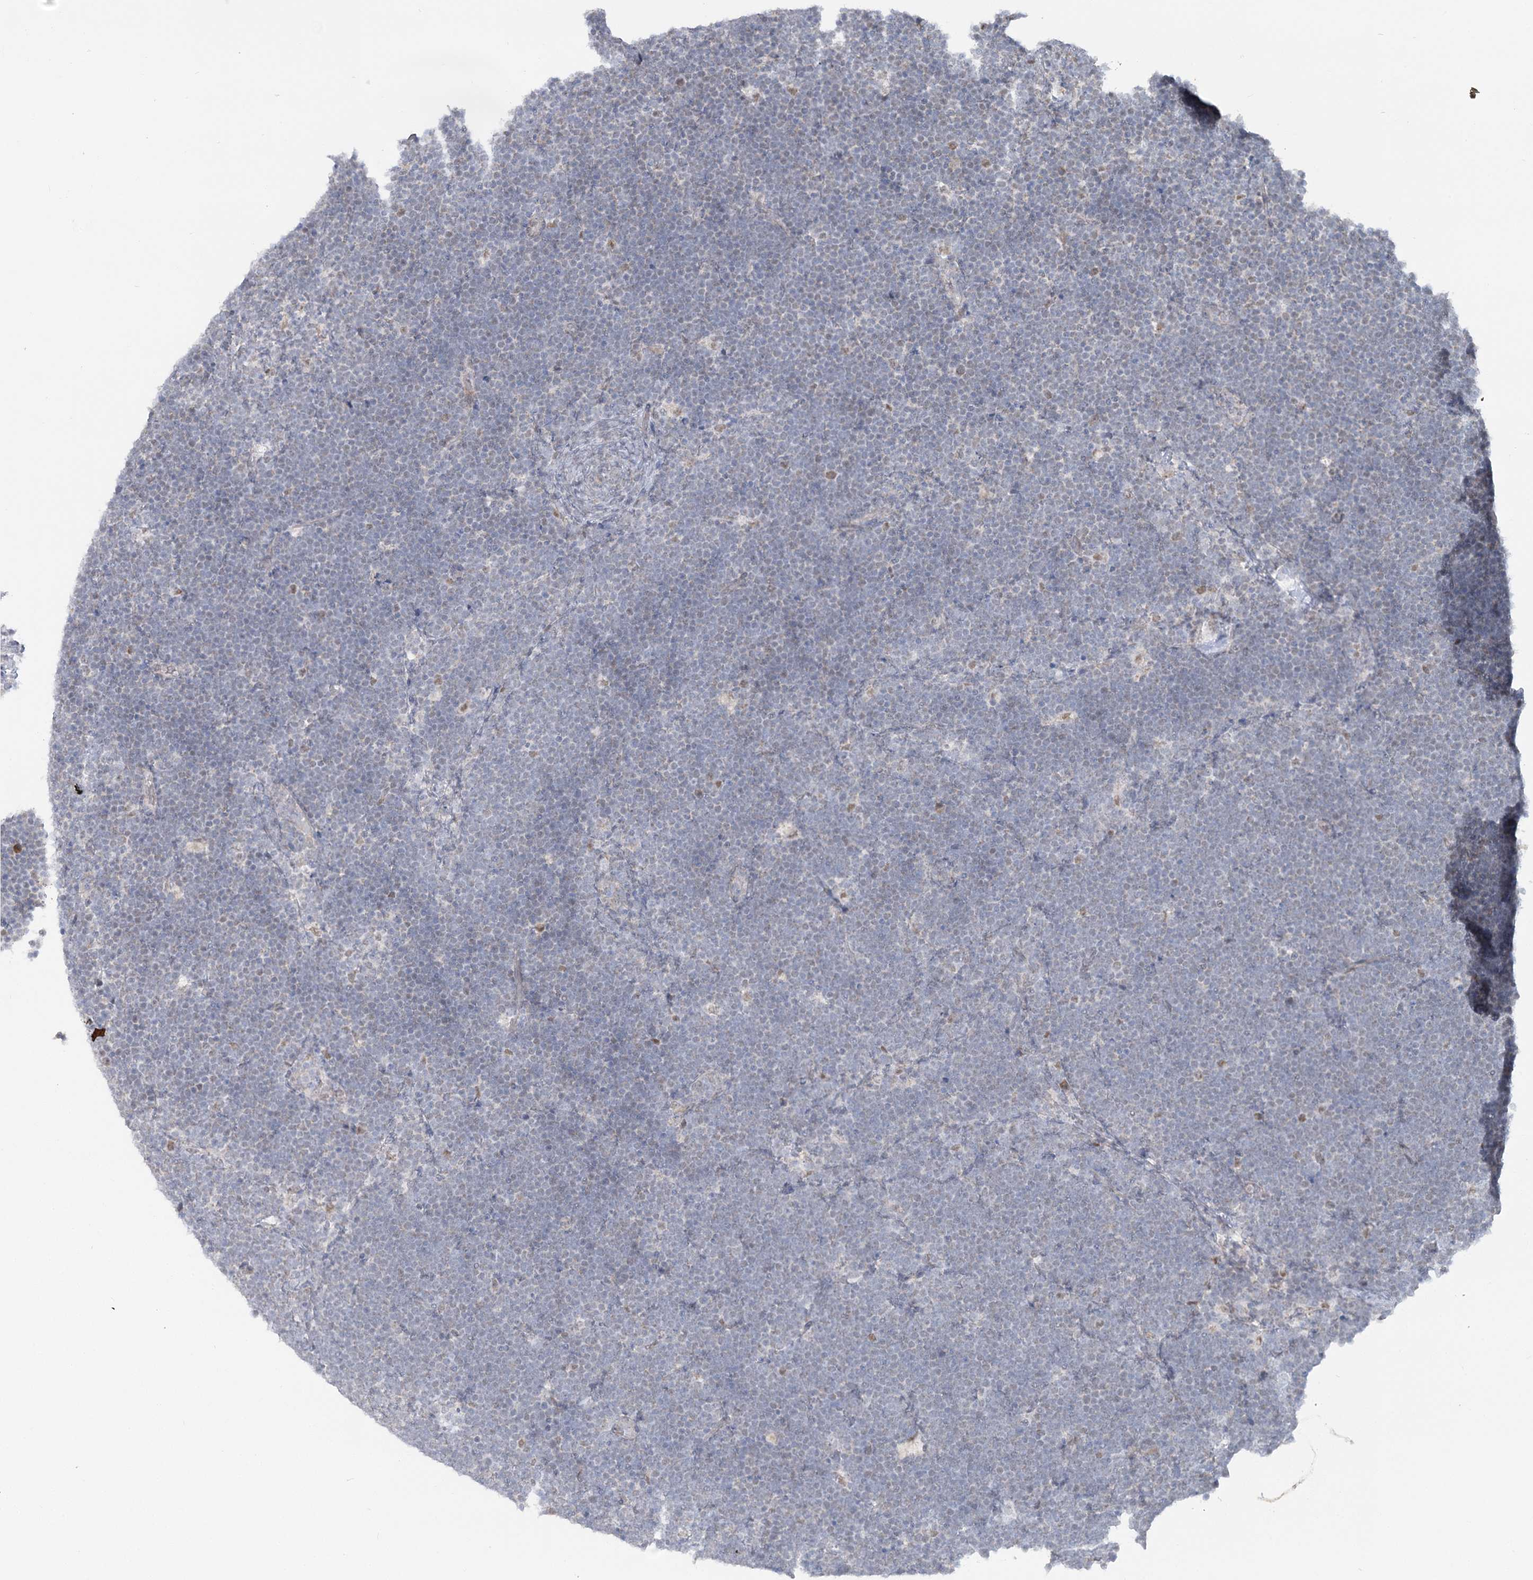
{"staining": {"intensity": "negative", "quantity": "none", "location": "none"}, "tissue": "lymphoma", "cell_type": "Tumor cells", "image_type": "cancer", "snomed": [{"axis": "morphology", "description": "Malignant lymphoma, non-Hodgkin's type, High grade"}, {"axis": "topography", "description": "Lymph node"}], "caption": "Histopathology image shows no significant protein expression in tumor cells of lymphoma. (DAB immunohistochemistry with hematoxylin counter stain).", "gene": "MTG1", "patient": {"sex": "male", "age": 13}}